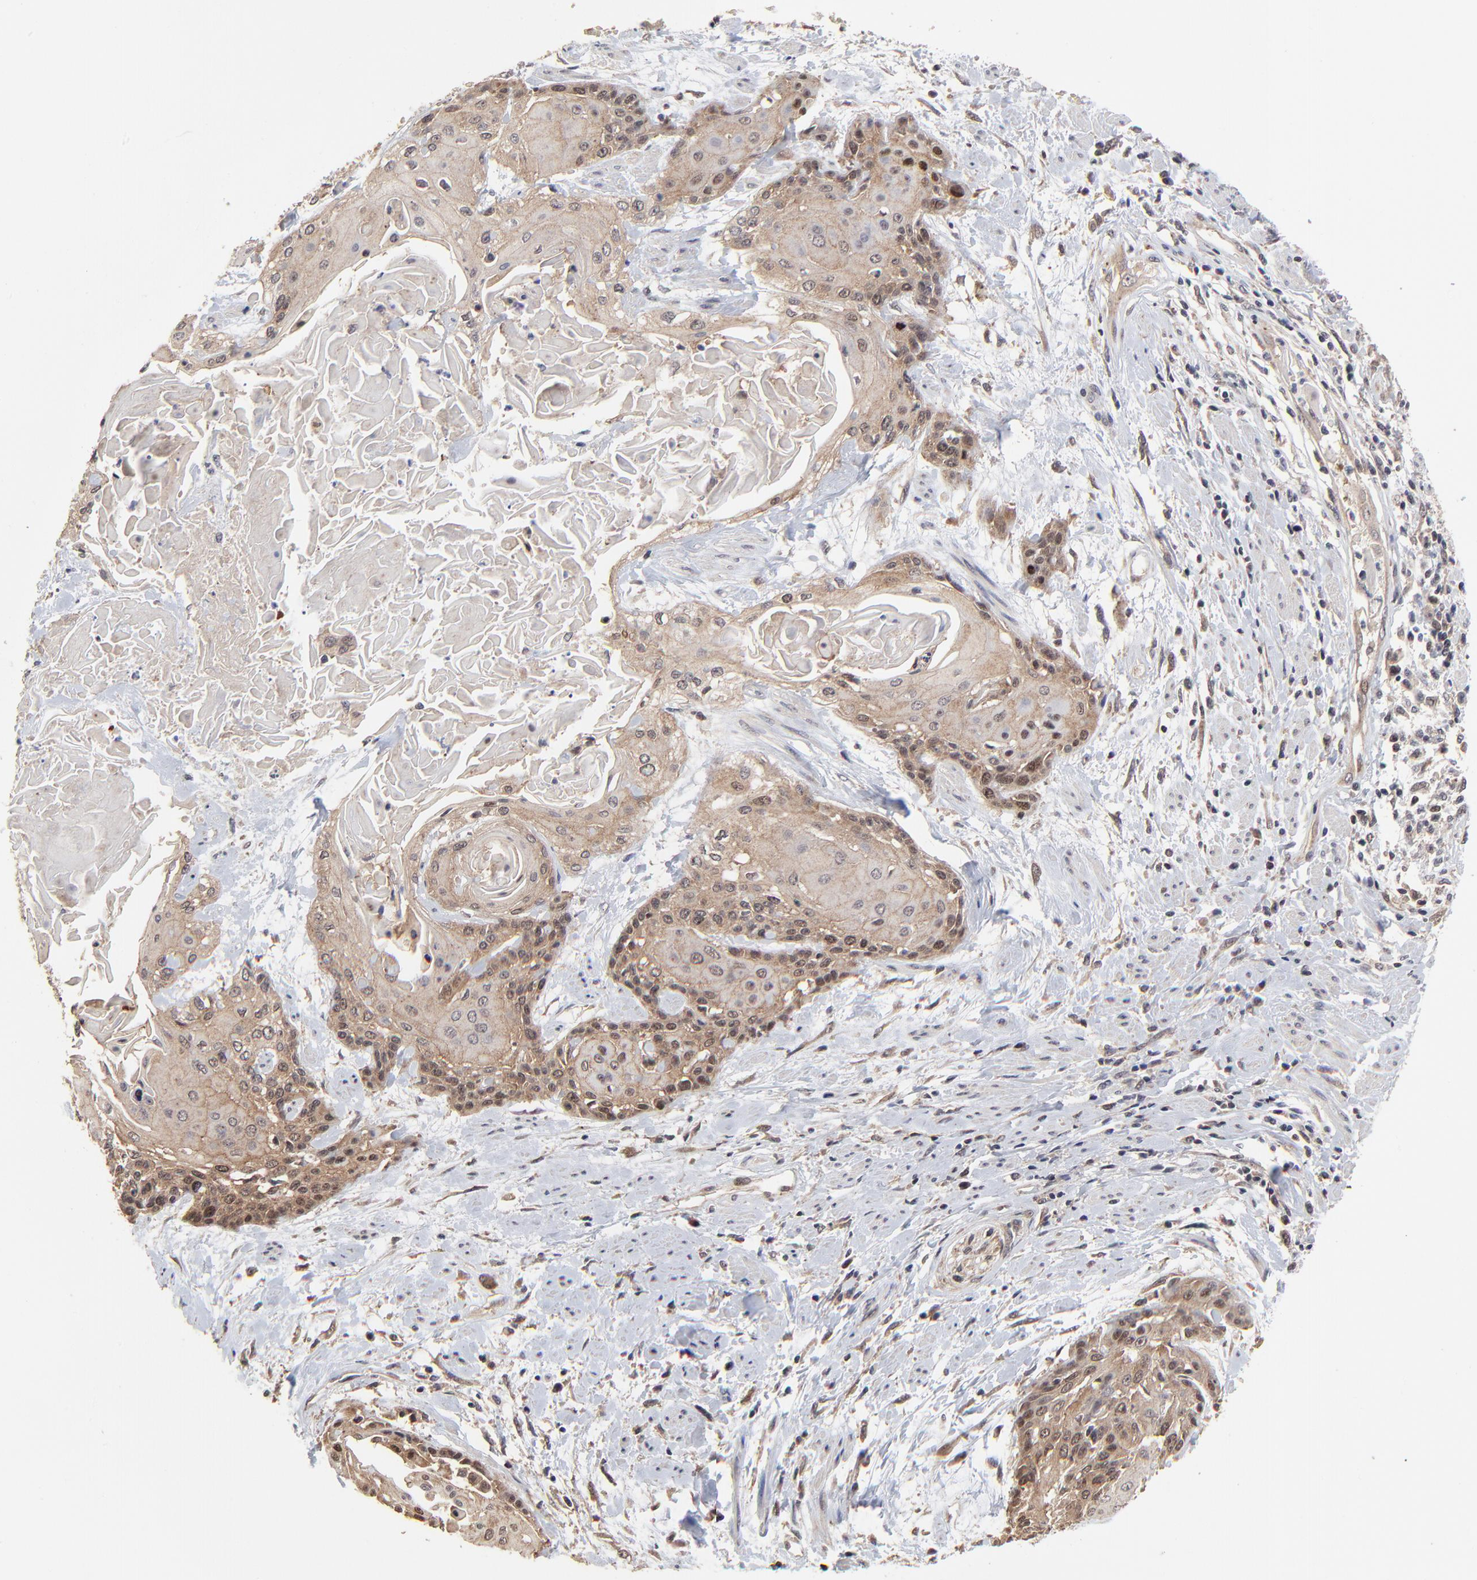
{"staining": {"intensity": "moderate", "quantity": ">75%", "location": "cytoplasmic/membranous"}, "tissue": "cervical cancer", "cell_type": "Tumor cells", "image_type": "cancer", "snomed": [{"axis": "morphology", "description": "Squamous cell carcinoma, NOS"}, {"axis": "topography", "description": "Cervix"}], "caption": "Approximately >75% of tumor cells in human cervical cancer display moderate cytoplasmic/membranous protein staining as visualized by brown immunohistochemical staining.", "gene": "FRMD8", "patient": {"sex": "female", "age": 57}}